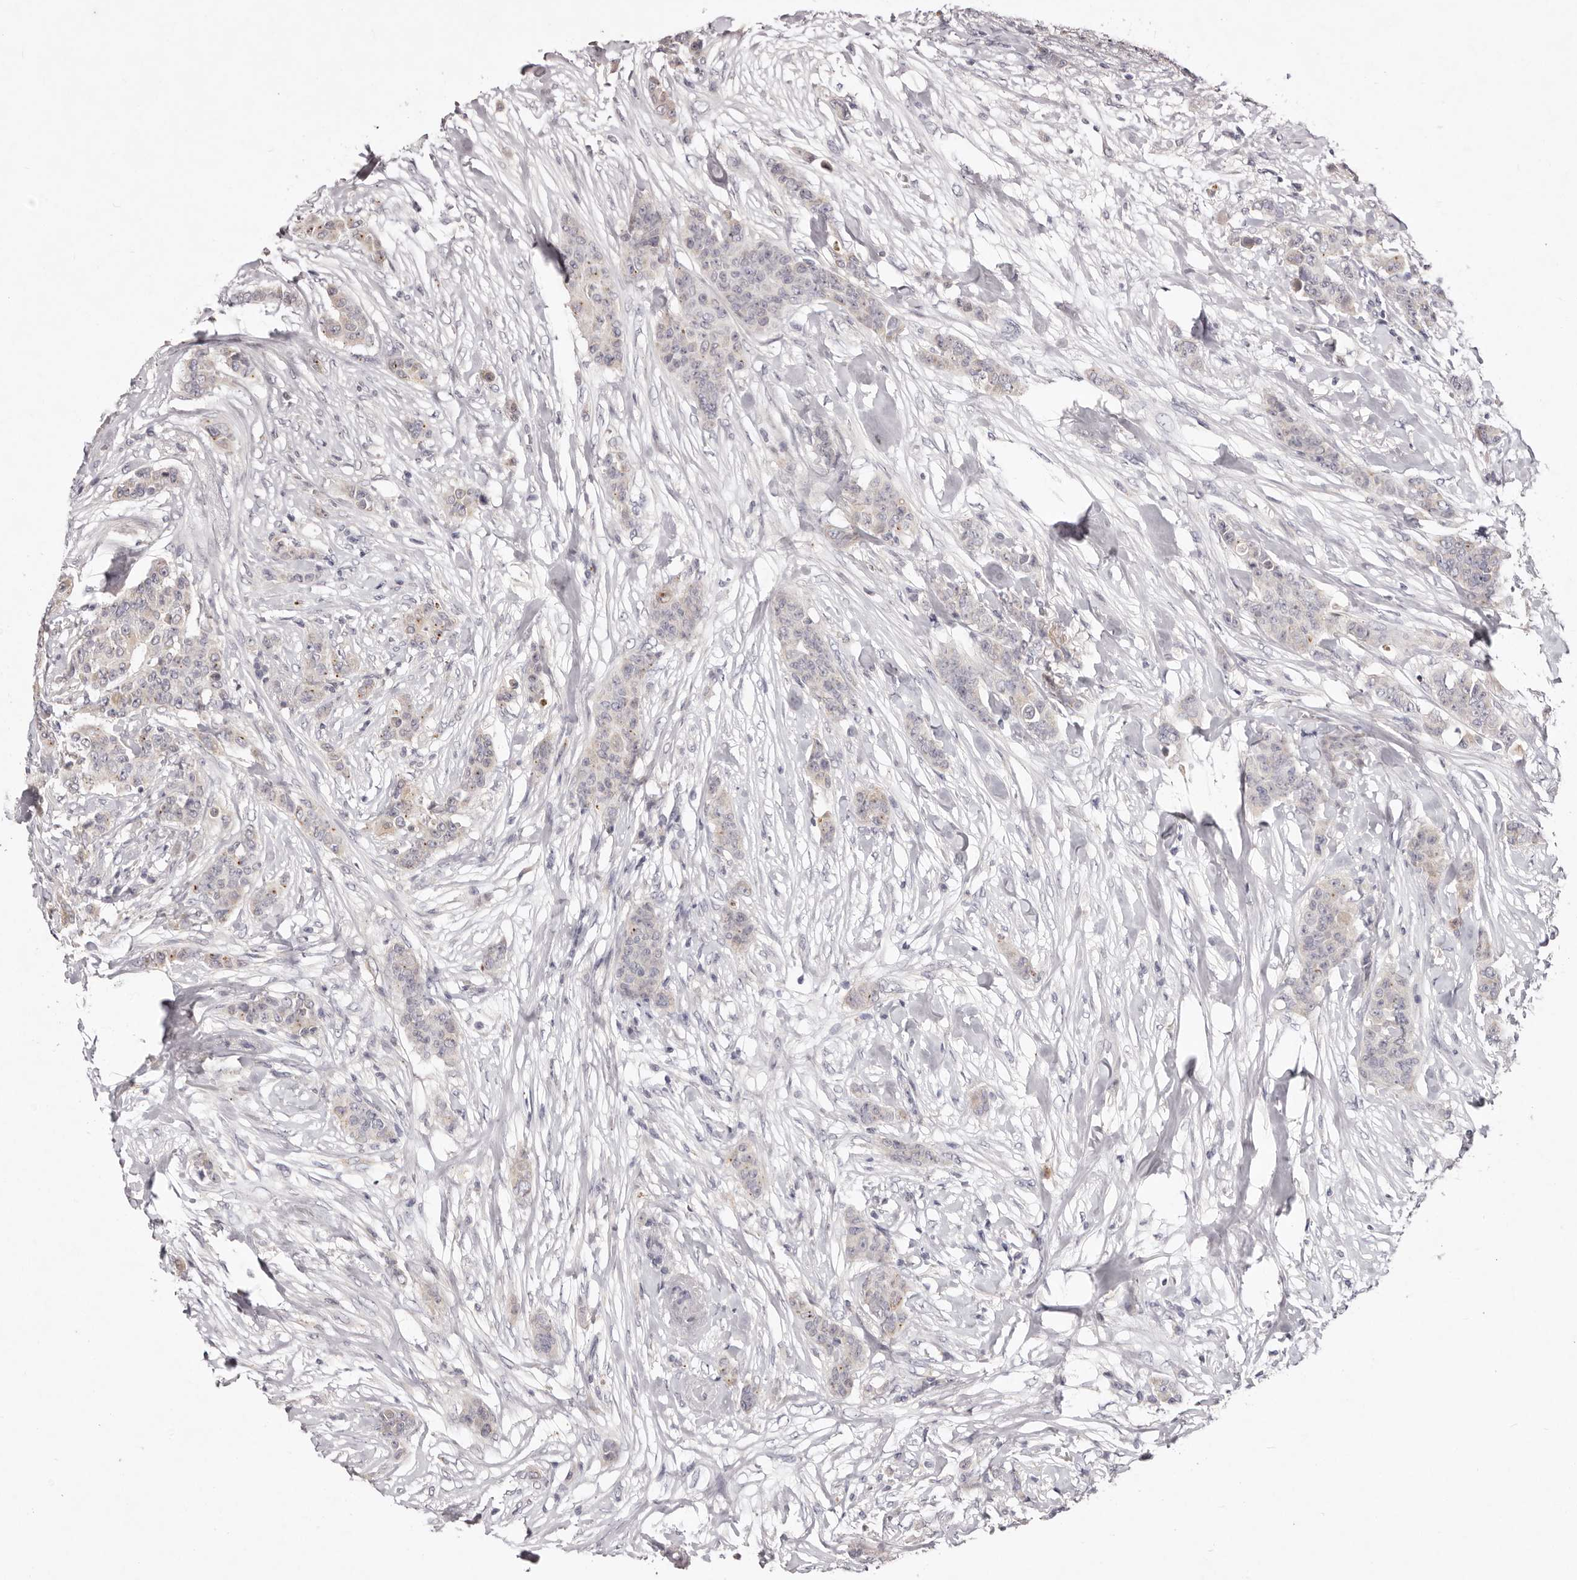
{"staining": {"intensity": "negative", "quantity": "none", "location": "none"}, "tissue": "breast cancer", "cell_type": "Tumor cells", "image_type": "cancer", "snomed": [{"axis": "morphology", "description": "Duct carcinoma"}, {"axis": "topography", "description": "Breast"}], "caption": "A photomicrograph of human intraductal carcinoma (breast) is negative for staining in tumor cells.", "gene": "GARNL3", "patient": {"sex": "female", "age": 40}}